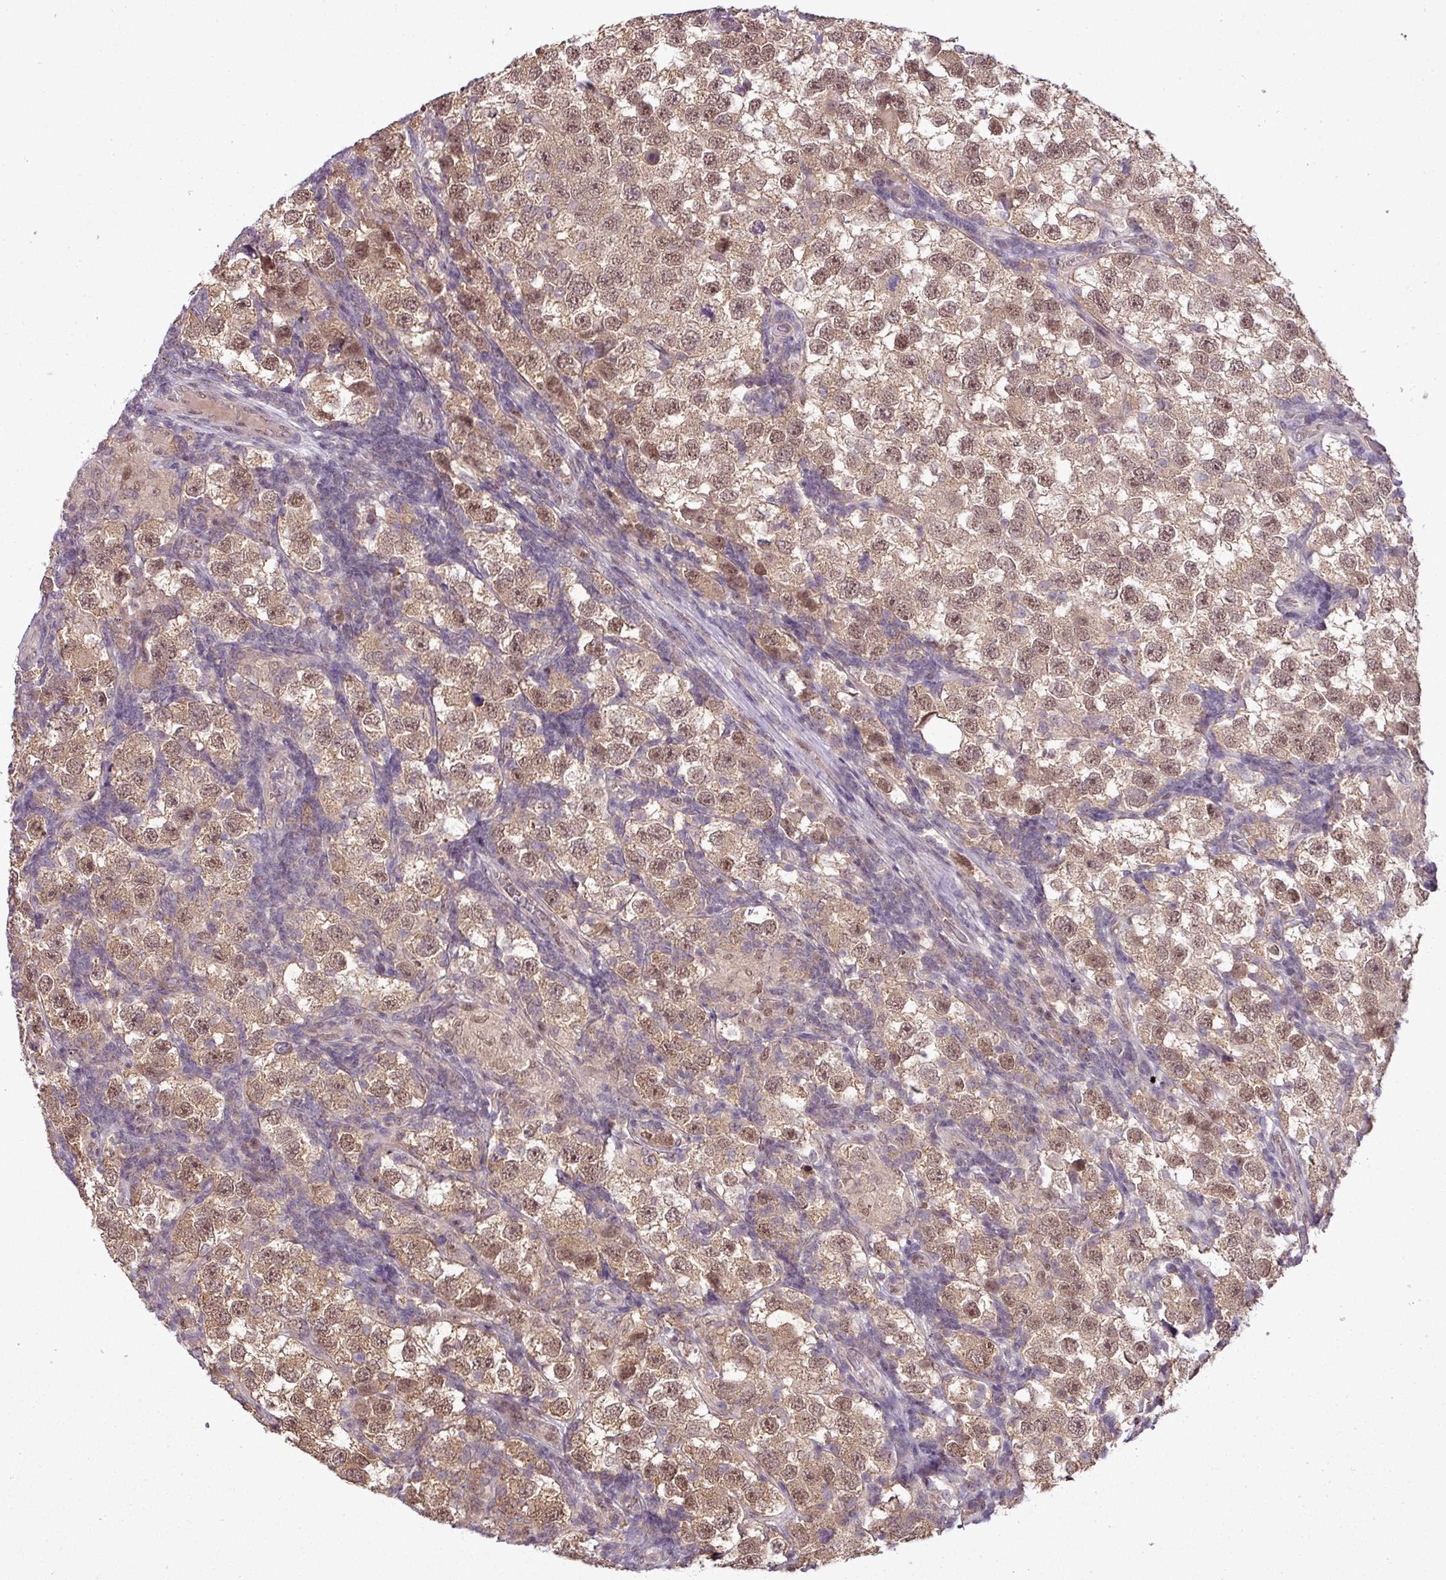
{"staining": {"intensity": "moderate", "quantity": ">75%", "location": "cytoplasmic/membranous,nuclear"}, "tissue": "testis cancer", "cell_type": "Tumor cells", "image_type": "cancer", "snomed": [{"axis": "morphology", "description": "Seminoma, NOS"}, {"axis": "topography", "description": "Testis"}], "caption": "Moderate cytoplasmic/membranous and nuclear expression for a protein is identified in approximately >75% of tumor cells of seminoma (testis) using IHC.", "gene": "MFHAS1", "patient": {"sex": "male", "age": 26}}